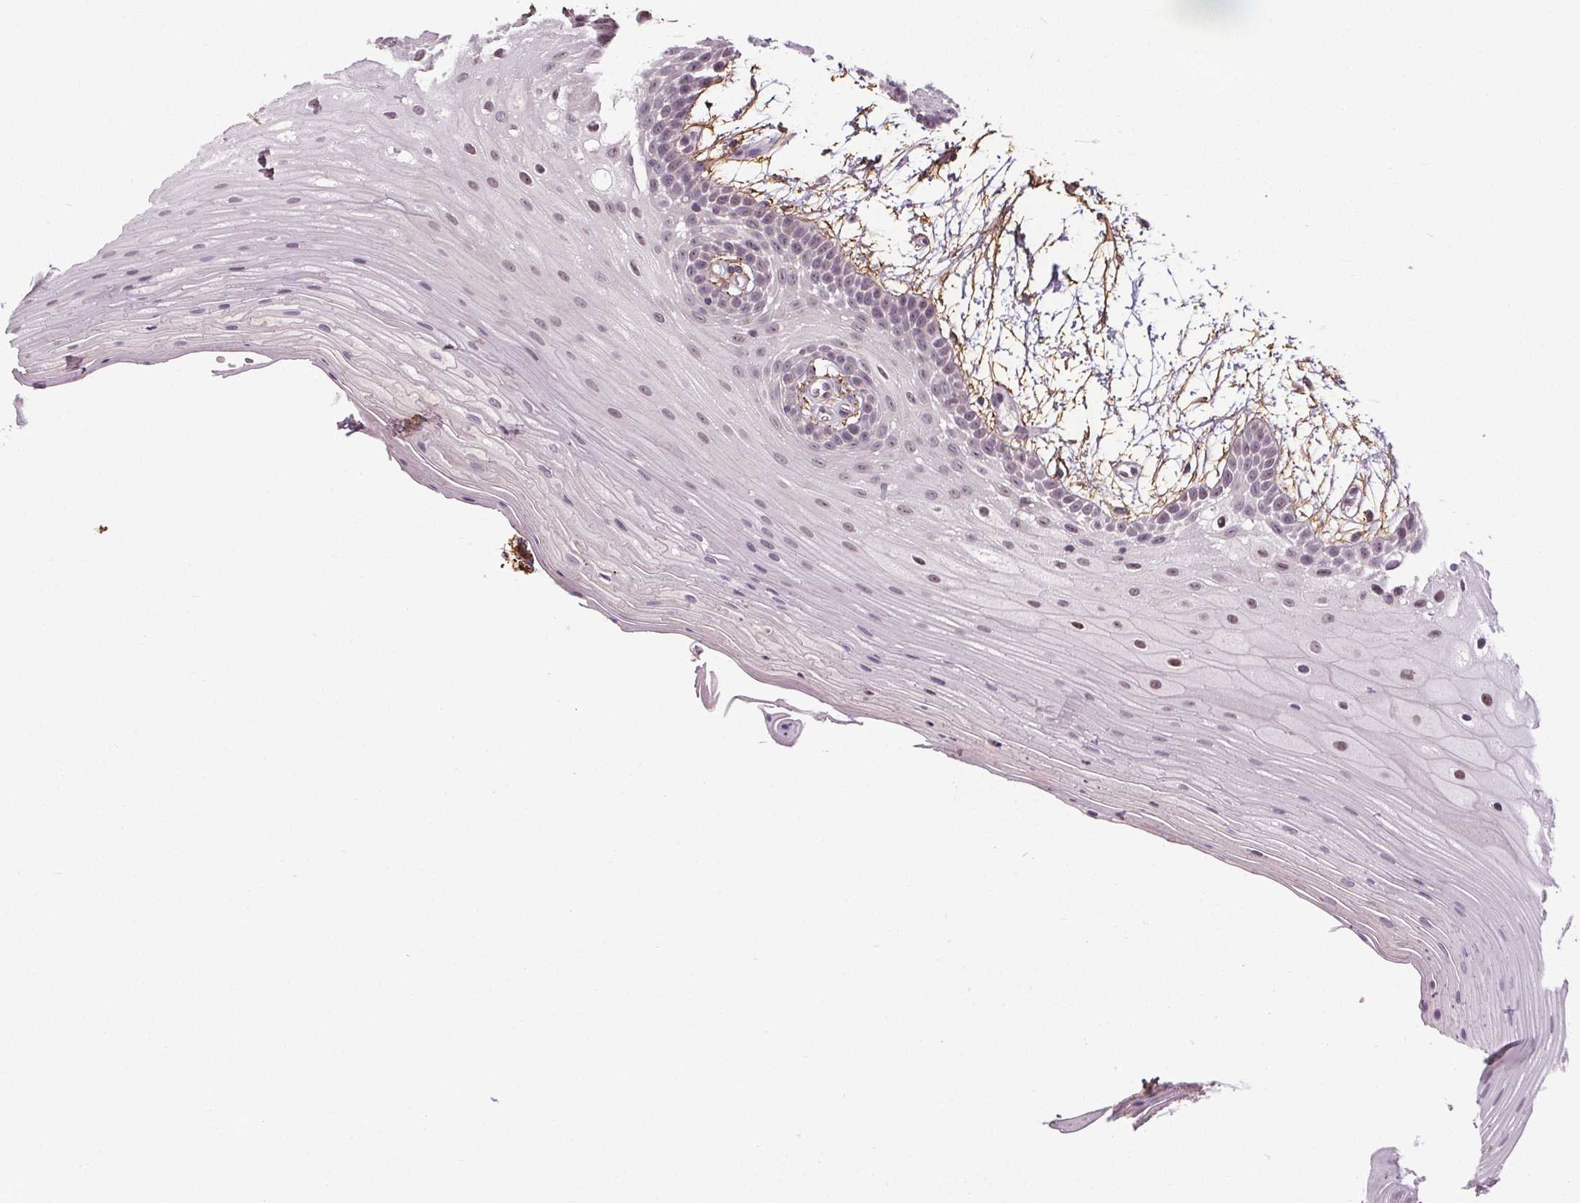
{"staining": {"intensity": "weak", "quantity": "25%-75%", "location": "nuclear"}, "tissue": "oral mucosa", "cell_type": "Squamous epithelial cells", "image_type": "normal", "snomed": [{"axis": "morphology", "description": "Normal tissue, NOS"}, {"axis": "morphology", "description": "Squamous cell carcinoma, NOS"}, {"axis": "topography", "description": "Oral tissue"}, {"axis": "topography", "description": "Tounge, NOS"}, {"axis": "topography", "description": "Head-Neck"}], "caption": "Human oral mucosa stained with a protein marker exhibits weak staining in squamous epithelial cells.", "gene": "KIAA0232", "patient": {"sex": "male", "age": 62}}